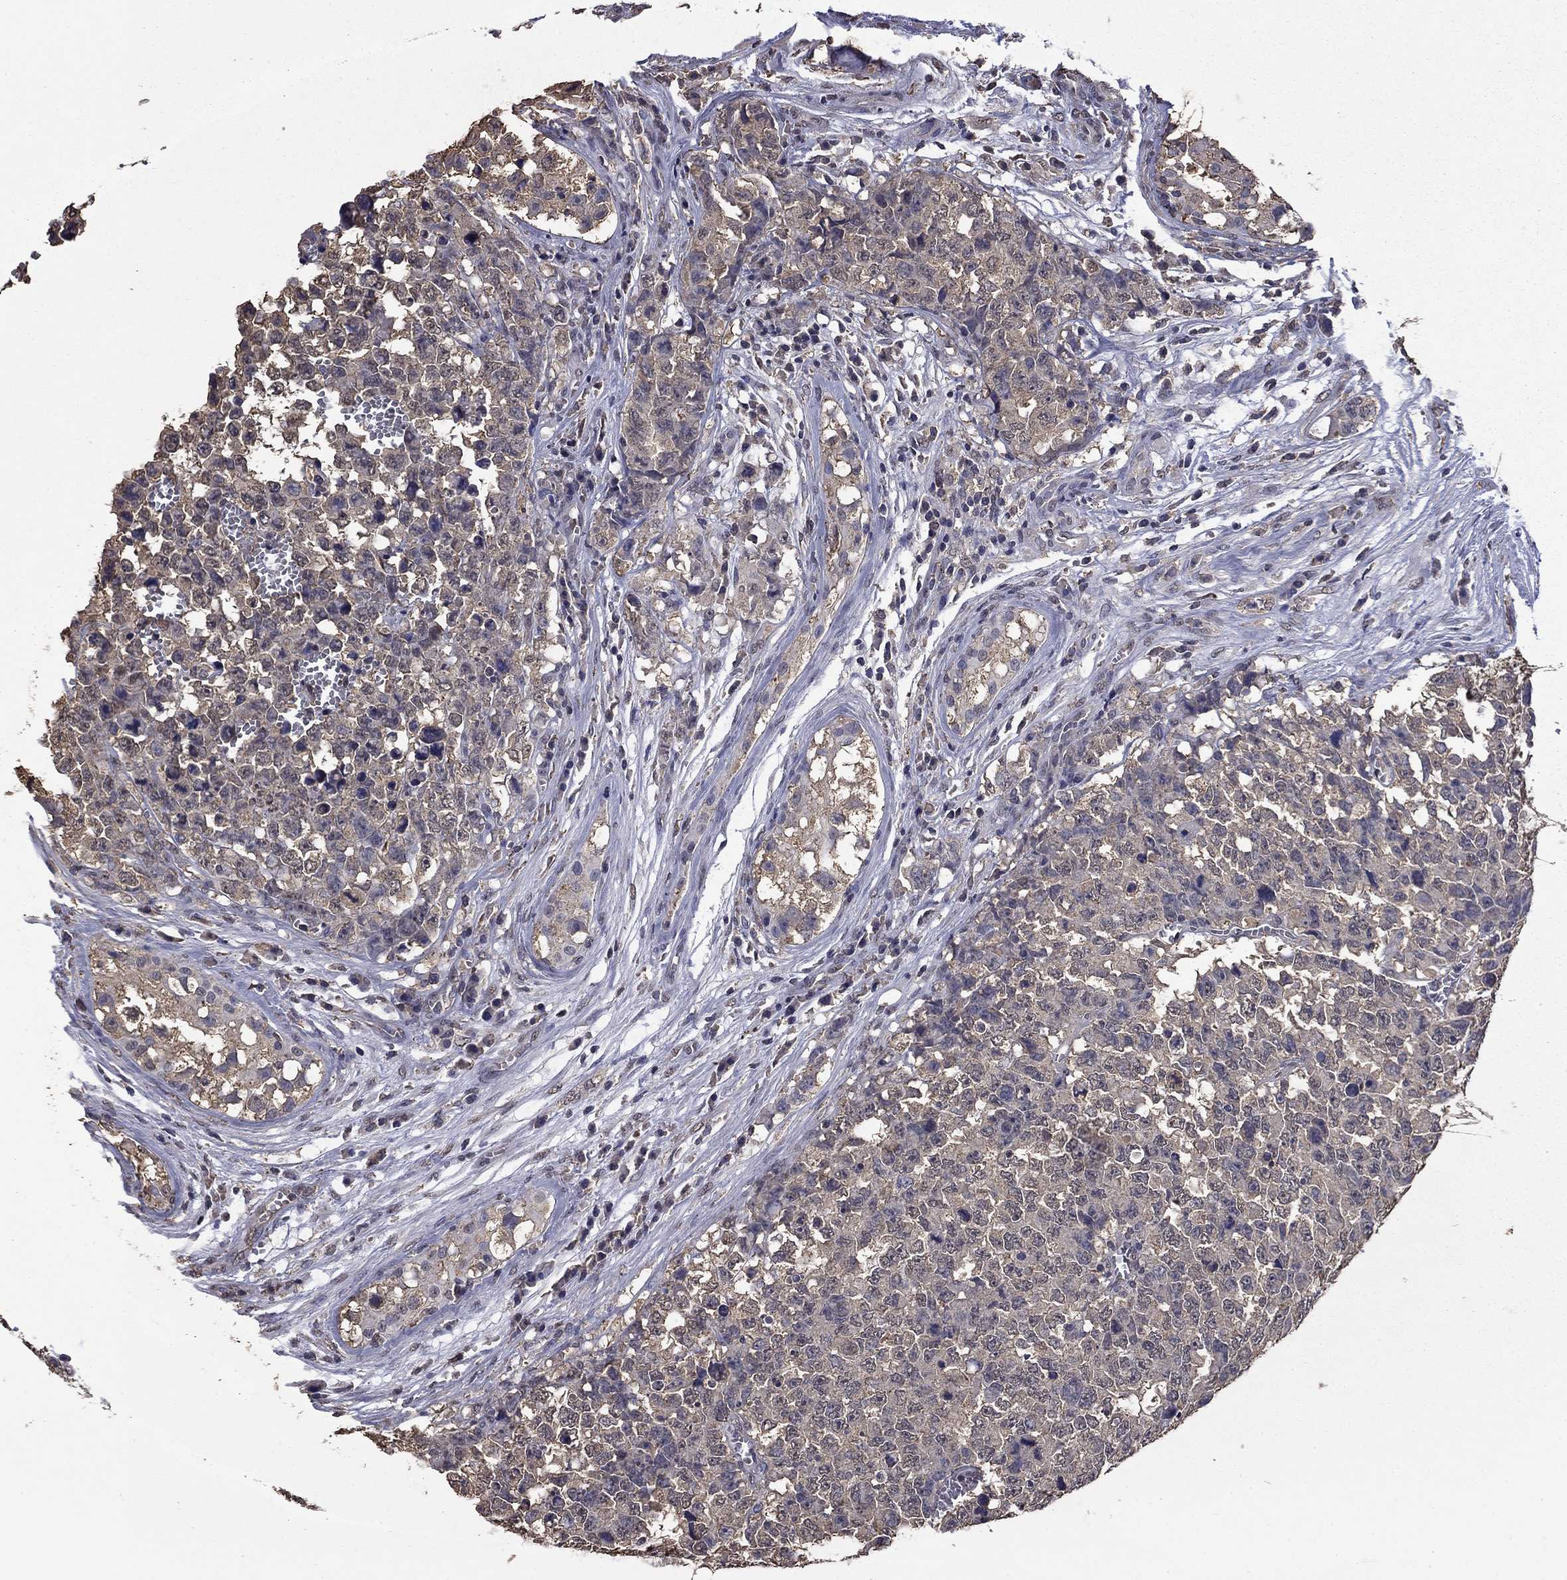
{"staining": {"intensity": "negative", "quantity": "none", "location": "none"}, "tissue": "testis cancer", "cell_type": "Tumor cells", "image_type": "cancer", "snomed": [{"axis": "morphology", "description": "Carcinoma, Embryonal, NOS"}, {"axis": "topography", "description": "Testis"}], "caption": "IHC micrograph of testis embryonal carcinoma stained for a protein (brown), which displays no positivity in tumor cells.", "gene": "MFAP3L", "patient": {"sex": "male", "age": 23}}